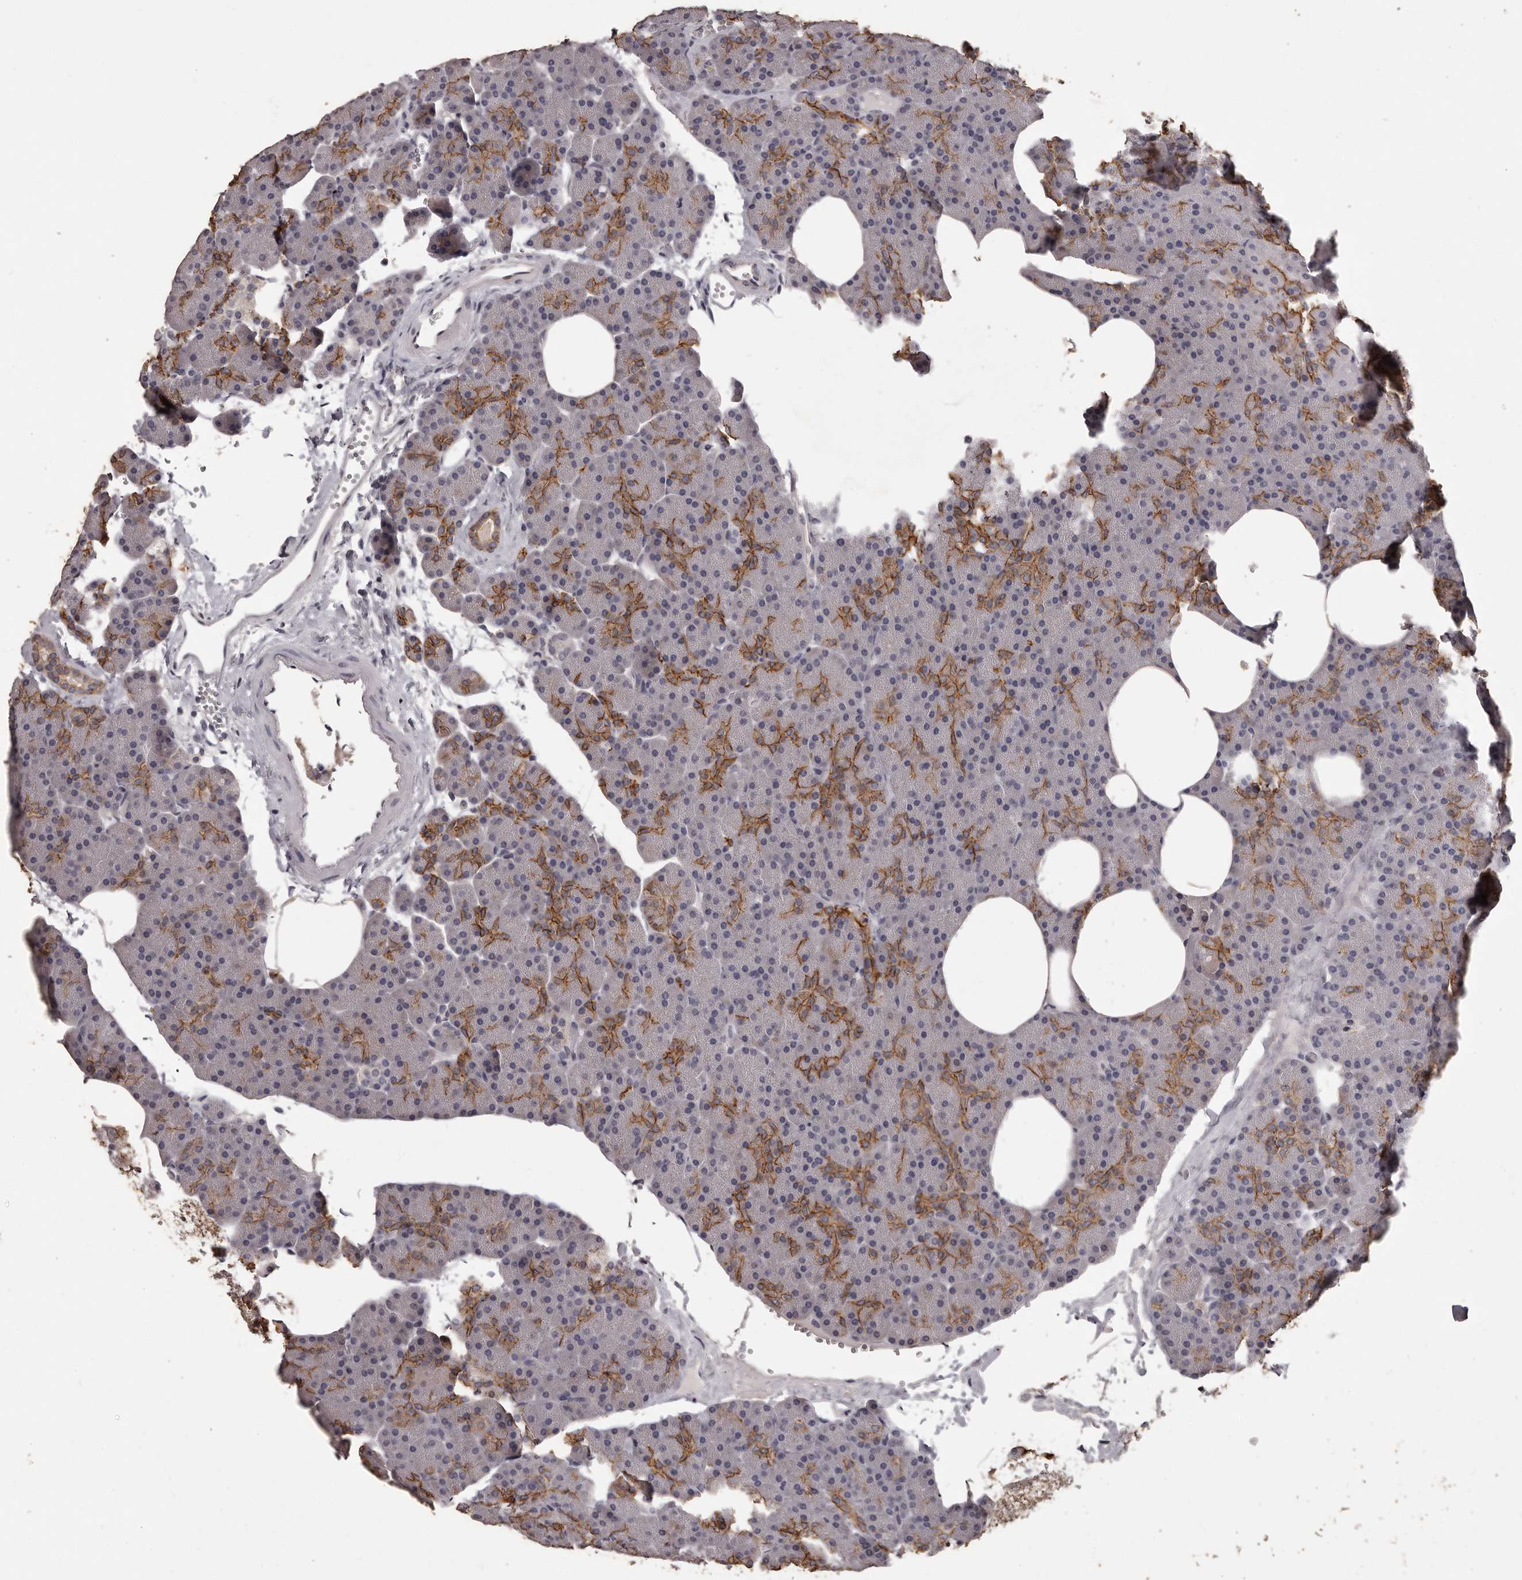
{"staining": {"intensity": "strong", "quantity": "25%-75%", "location": "cytoplasmic/membranous"}, "tissue": "pancreas", "cell_type": "Exocrine glandular cells", "image_type": "normal", "snomed": [{"axis": "morphology", "description": "Normal tissue, NOS"}, {"axis": "morphology", "description": "Carcinoid, malignant, NOS"}, {"axis": "topography", "description": "Pancreas"}], "caption": "This image demonstrates immunohistochemistry staining of benign human pancreas, with high strong cytoplasmic/membranous expression in about 25%-75% of exocrine glandular cells.", "gene": "GPR78", "patient": {"sex": "female", "age": 35}}